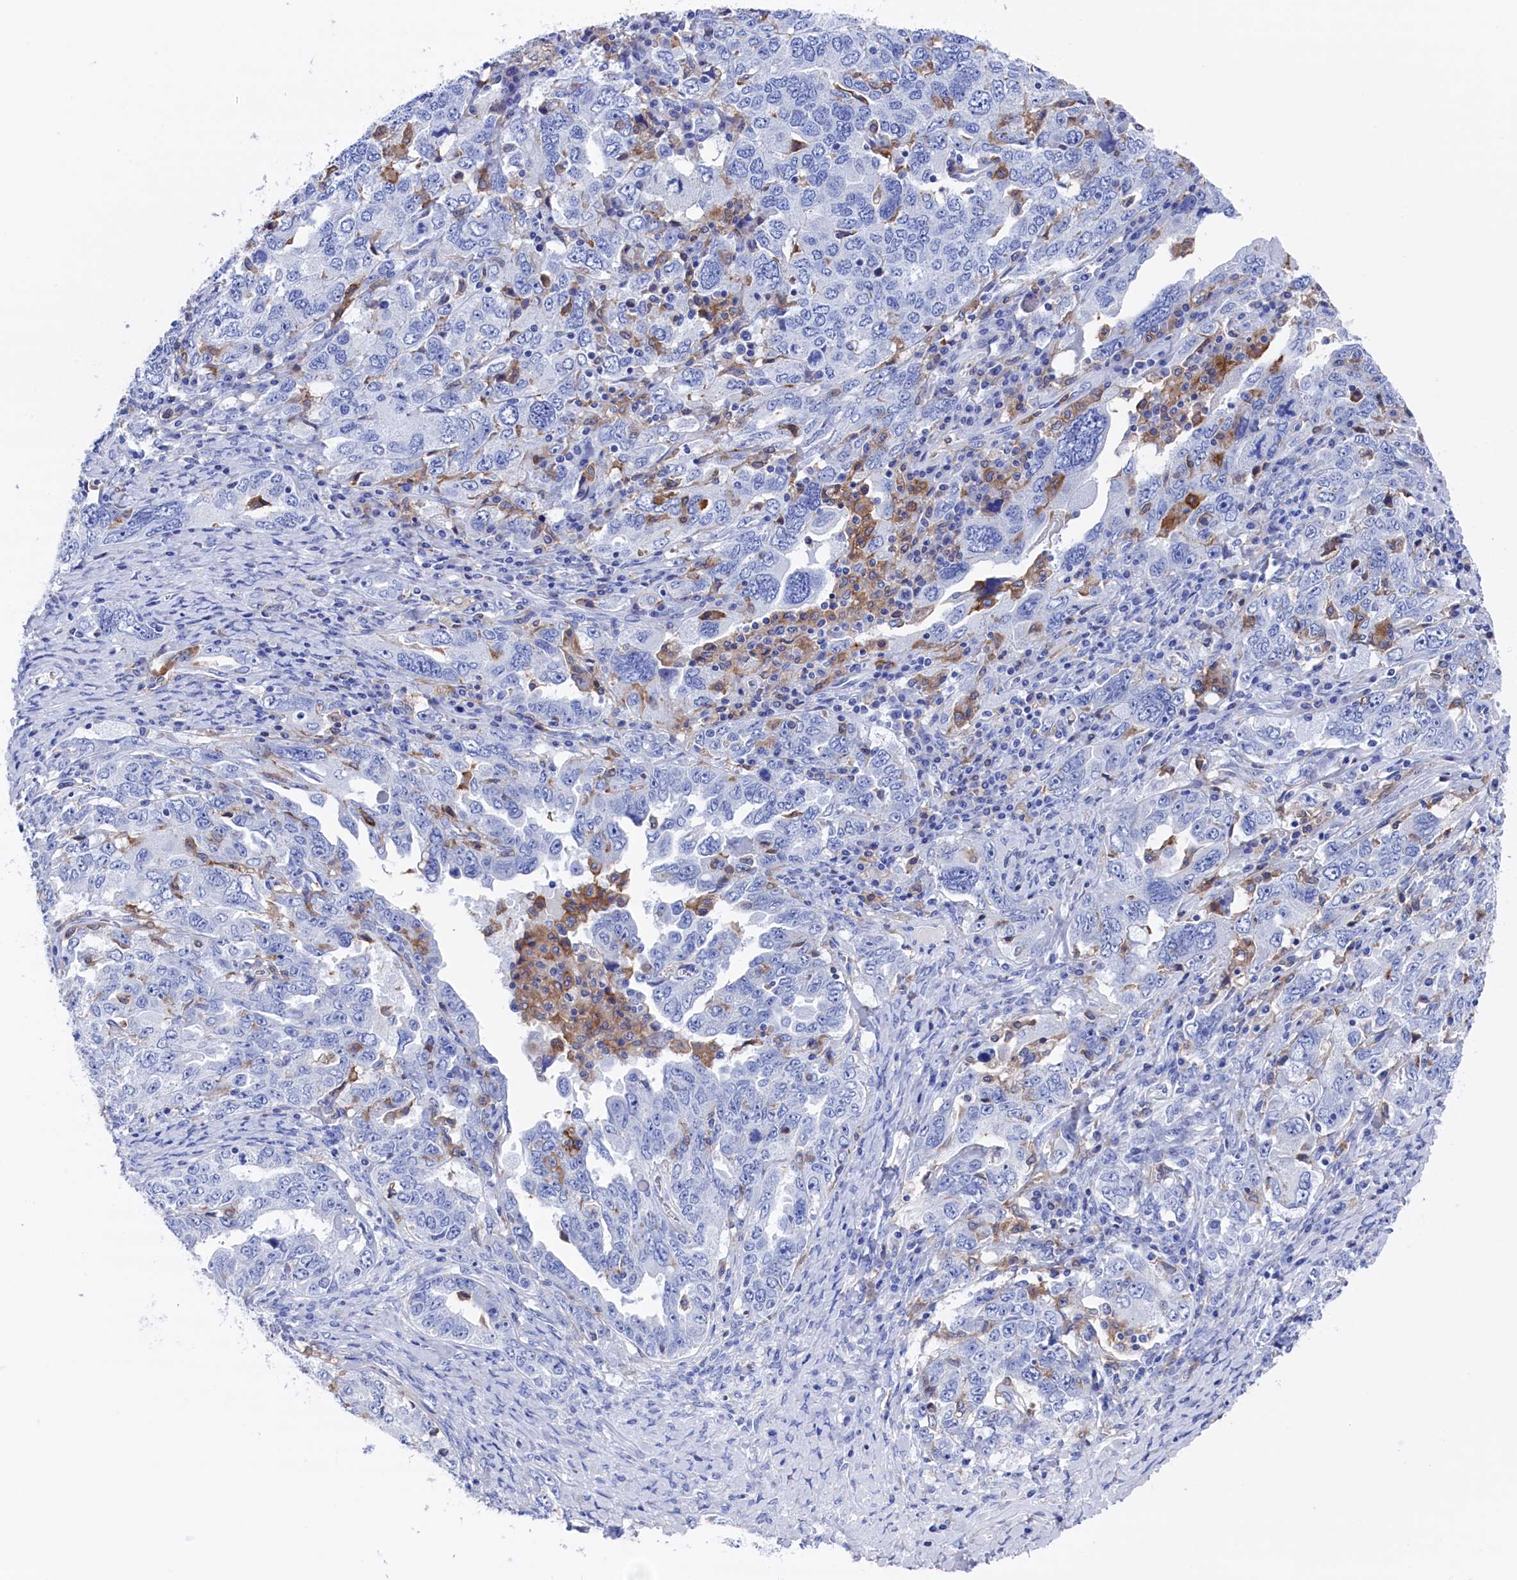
{"staining": {"intensity": "moderate", "quantity": "<25%", "location": "cytoplasmic/membranous"}, "tissue": "ovarian cancer", "cell_type": "Tumor cells", "image_type": "cancer", "snomed": [{"axis": "morphology", "description": "Carcinoma, endometroid"}, {"axis": "topography", "description": "Ovary"}], "caption": "IHC staining of ovarian endometroid carcinoma, which reveals low levels of moderate cytoplasmic/membranous expression in approximately <25% of tumor cells indicating moderate cytoplasmic/membranous protein expression. The staining was performed using DAB (3,3'-diaminobenzidine) (brown) for protein detection and nuclei were counterstained in hematoxylin (blue).", "gene": "TYROBP", "patient": {"sex": "female", "age": 62}}